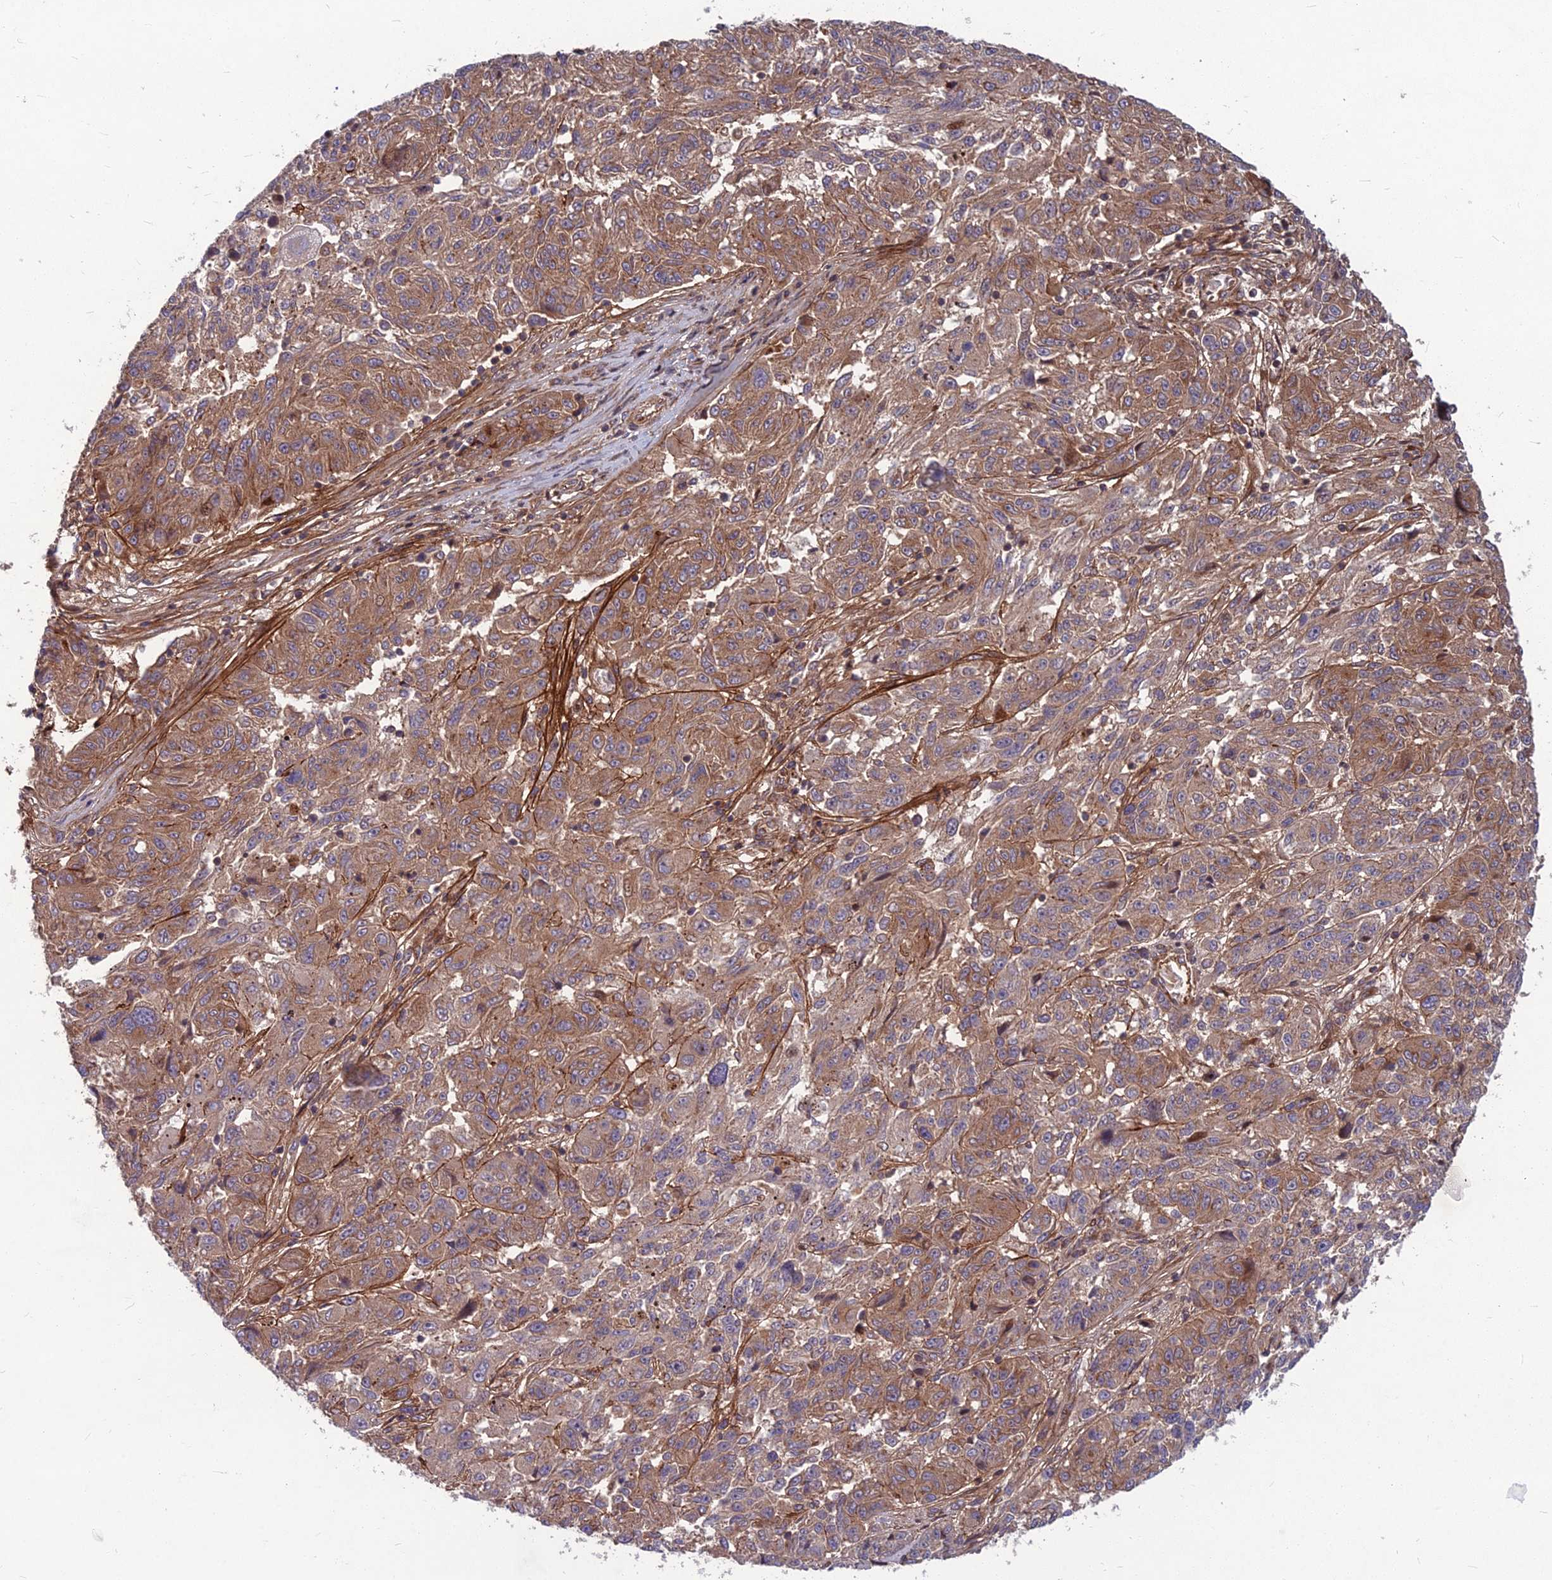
{"staining": {"intensity": "moderate", "quantity": ">75%", "location": "cytoplasmic/membranous"}, "tissue": "melanoma", "cell_type": "Tumor cells", "image_type": "cancer", "snomed": [{"axis": "morphology", "description": "Malignant melanoma, NOS"}, {"axis": "topography", "description": "Skin"}], "caption": "Protein analysis of malignant melanoma tissue reveals moderate cytoplasmic/membranous positivity in about >75% of tumor cells. The staining is performed using DAB (3,3'-diaminobenzidine) brown chromogen to label protein expression. The nuclei are counter-stained blue using hematoxylin.", "gene": "MFSD8", "patient": {"sex": "male", "age": 53}}